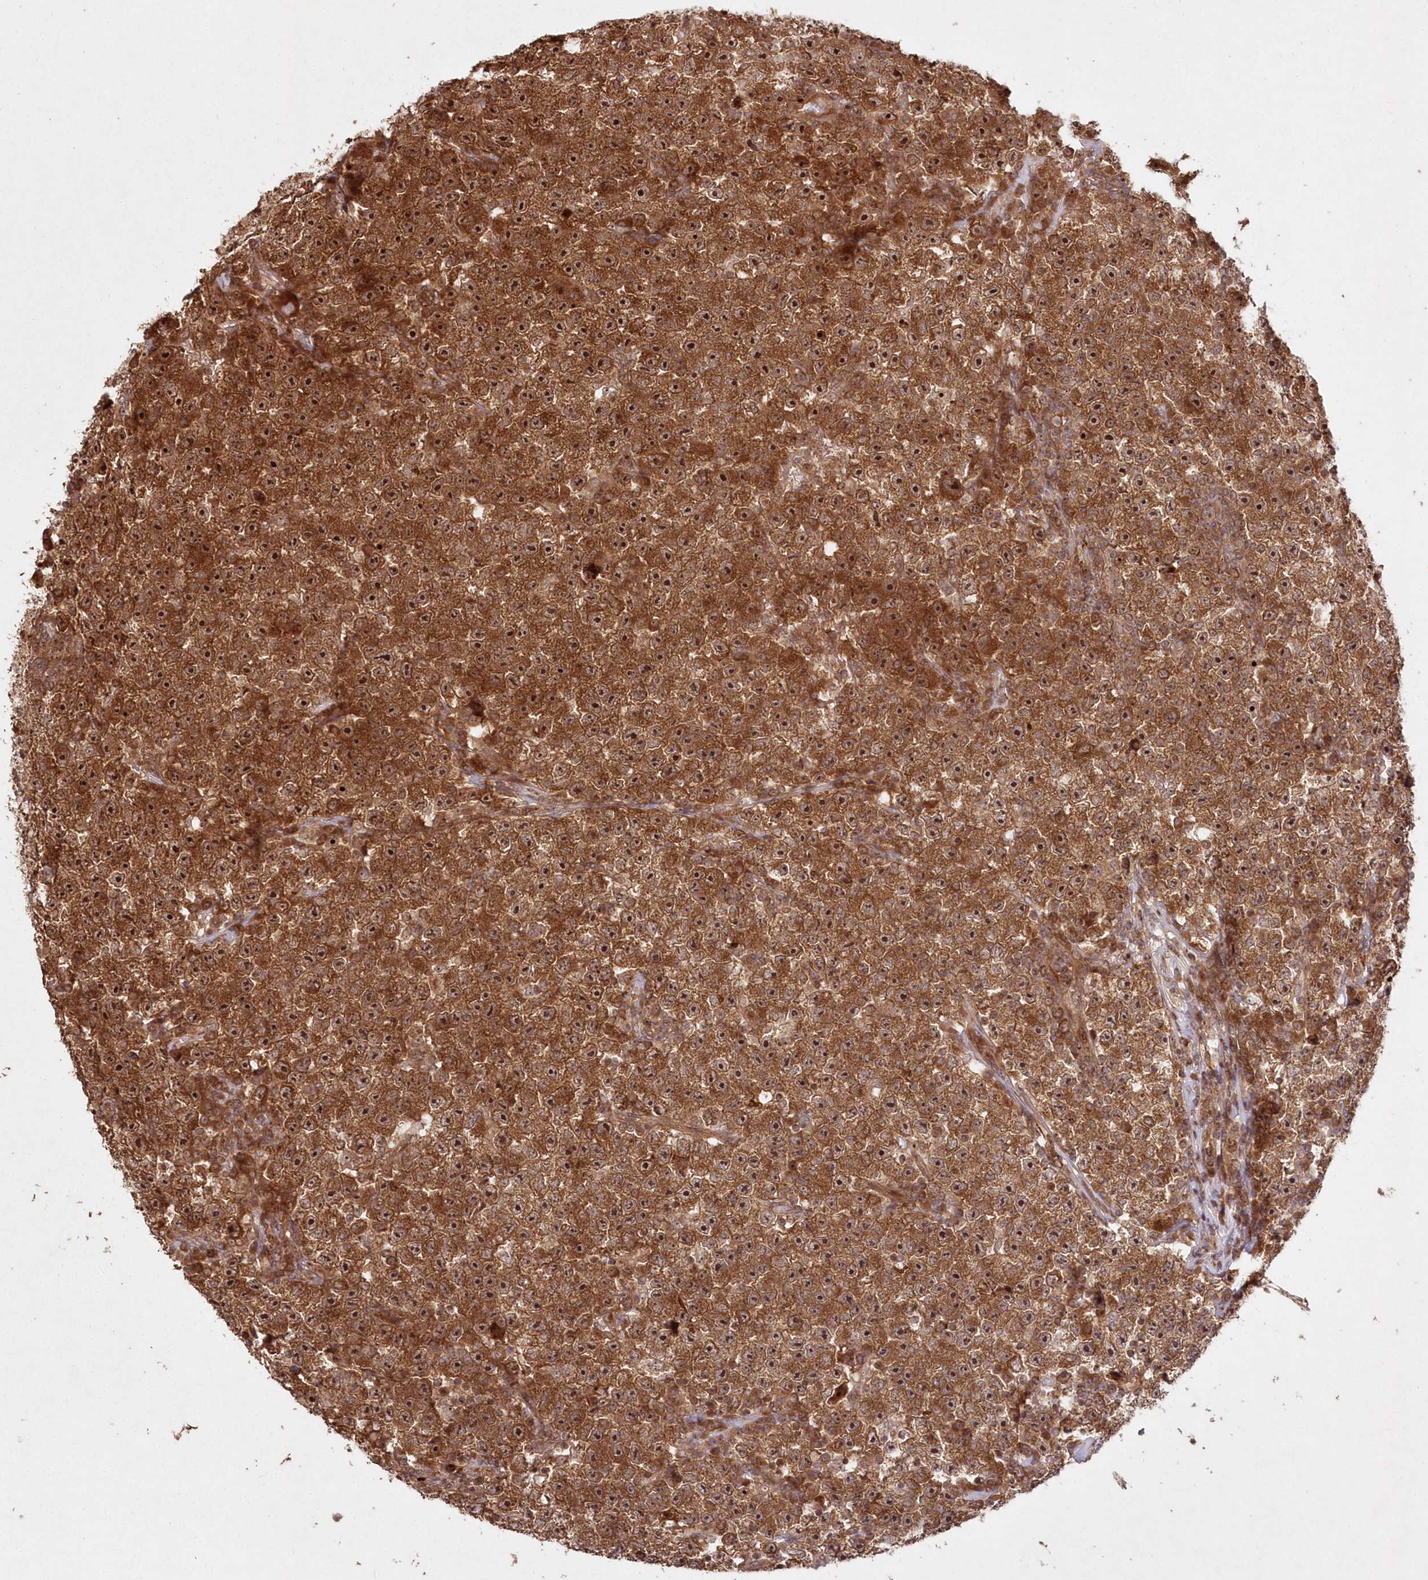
{"staining": {"intensity": "moderate", "quantity": ">75%", "location": "cytoplasmic/membranous,nuclear"}, "tissue": "testis cancer", "cell_type": "Tumor cells", "image_type": "cancer", "snomed": [{"axis": "morphology", "description": "Seminoma, NOS"}, {"axis": "topography", "description": "Testis"}], "caption": "Immunohistochemistry staining of seminoma (testis), which shows medium levels of moderate cytoplasmic/membranous and nuclear expression in about >75% of tumor cells indicating moderate cytoplasmic/membranous and nuclear protein positivity. The staining was performed using DAB (3,3'-diaminobenzidine) (brown) for protein detection and nuclei were counterstained in hematoxylin (blue).", "gene": "SERINC1", "patient": {"sex": "male", "age": 22}}